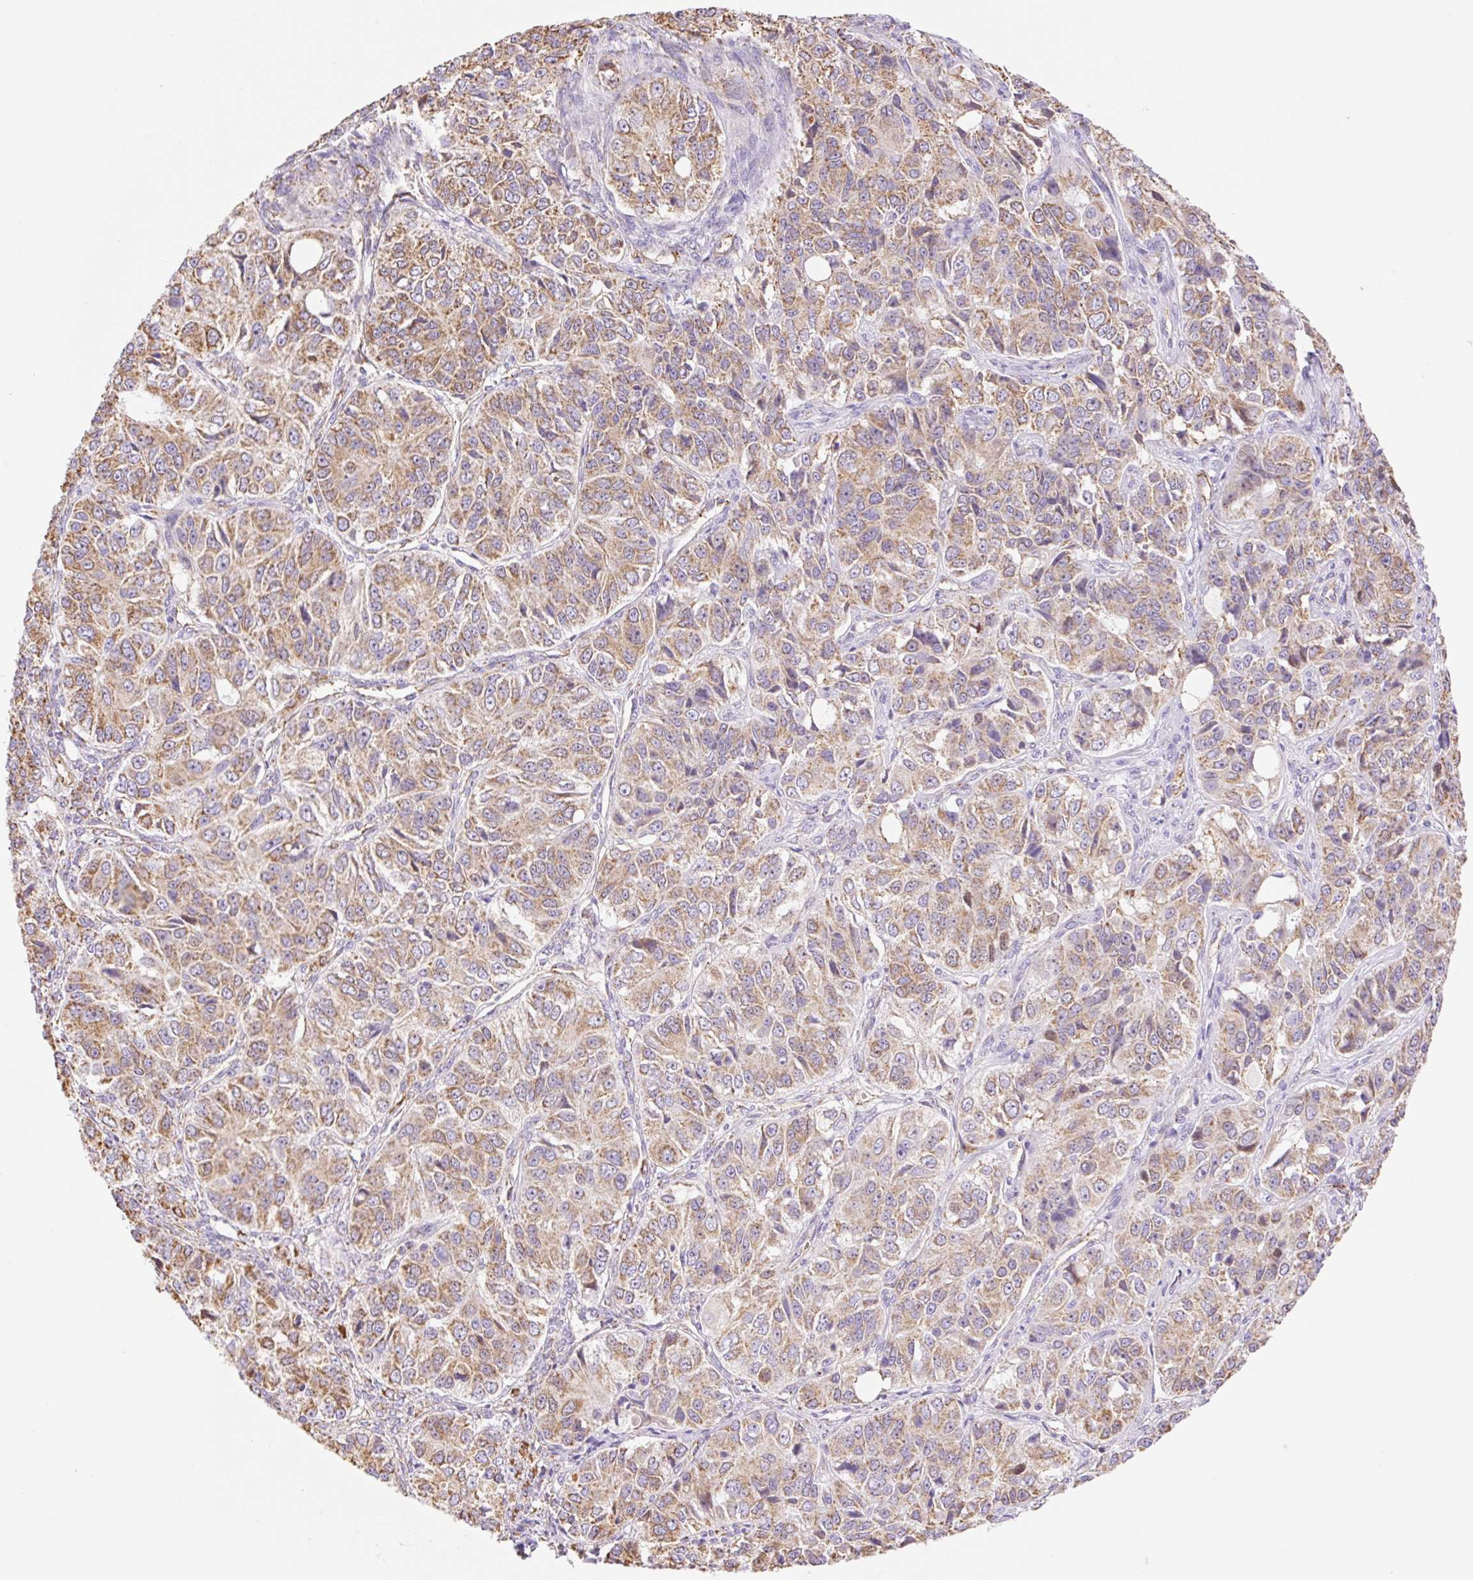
{"staining": {"intensity": "moderate", "quantity": "25%-75%", "location": "cytoplasmic/membranous"}, "tissue": "ovarian cancer", "cell_type": "Tumor cells", "image_type": "cancer", "snomed": [{"axis": "morphology", "description": "Carcinoma, endometroid"}, {"axis": "topography", "description": "Ovary"}], "caption": "Brown immunohistochemical staining in human endometroid carcinoma (ovarian) exhibits moderate cytoplasmic/membranous positivity in about 25%-75% of tumor cells.", "gene": "ESAM", "patient": {"sex": "female", "age": 51}}